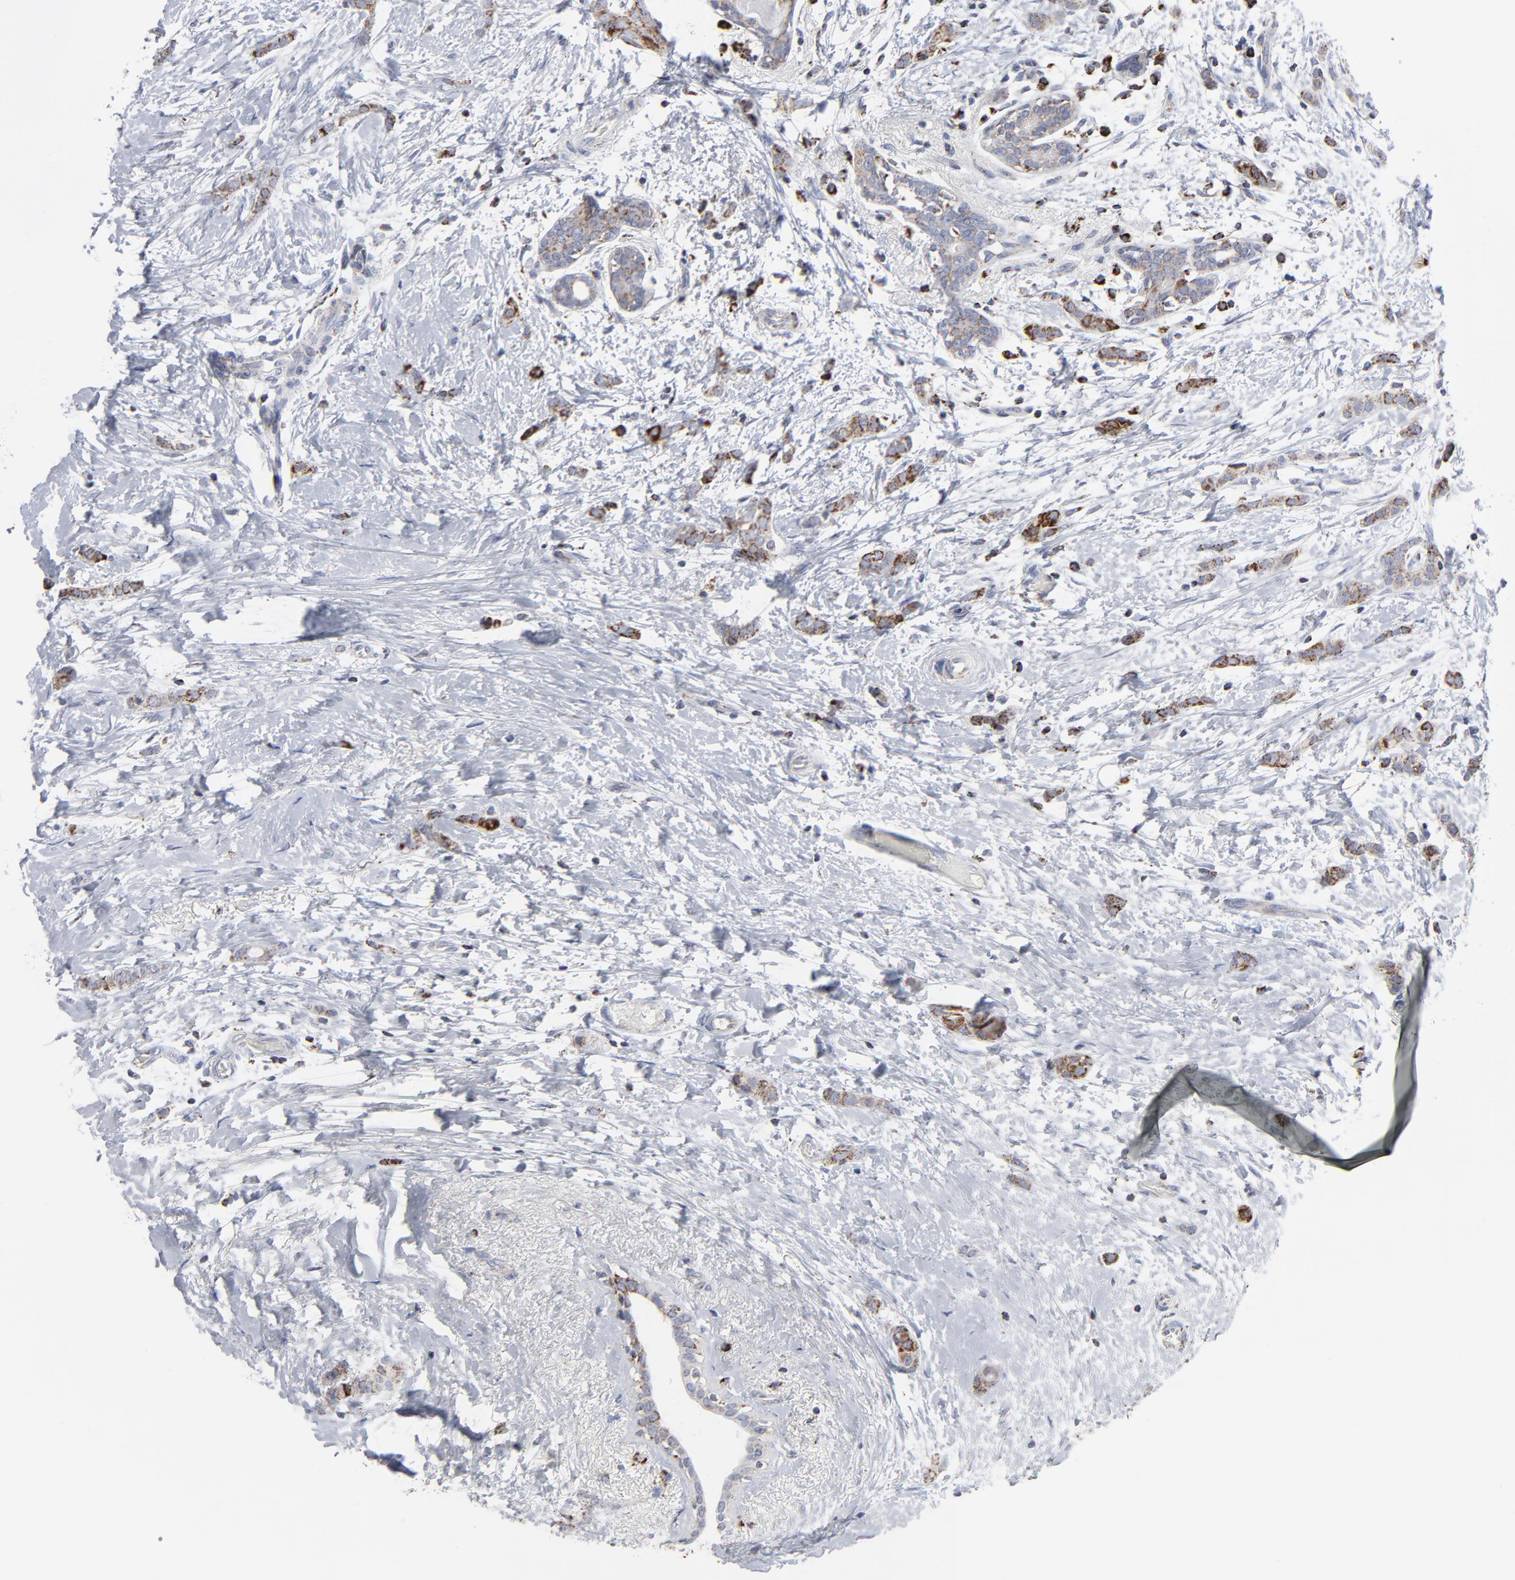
{"staining": {"intensity": "moderate", "quantity": ">75%", "location": "cytoplasmic/membranous"}, "tissue": "breast cancer", "cell_type": "Tumor cells", "image_type": "cancer", "snomed": [{"axis": "morphology", "description": "Lobular carcinoma"}, {"axis": "topography", "description": "Breast"}], "caption": "Immunohistochemistry (IHC) (DAB (3,3'-diaminobenzidine)) staining of breast cancer demonstrates moderate cytoplasmic/membranous protein expression in approximately >75% of tumor cells.", "gene": "TXNRD2", "patient": {"sex": "female", "age": 55}}